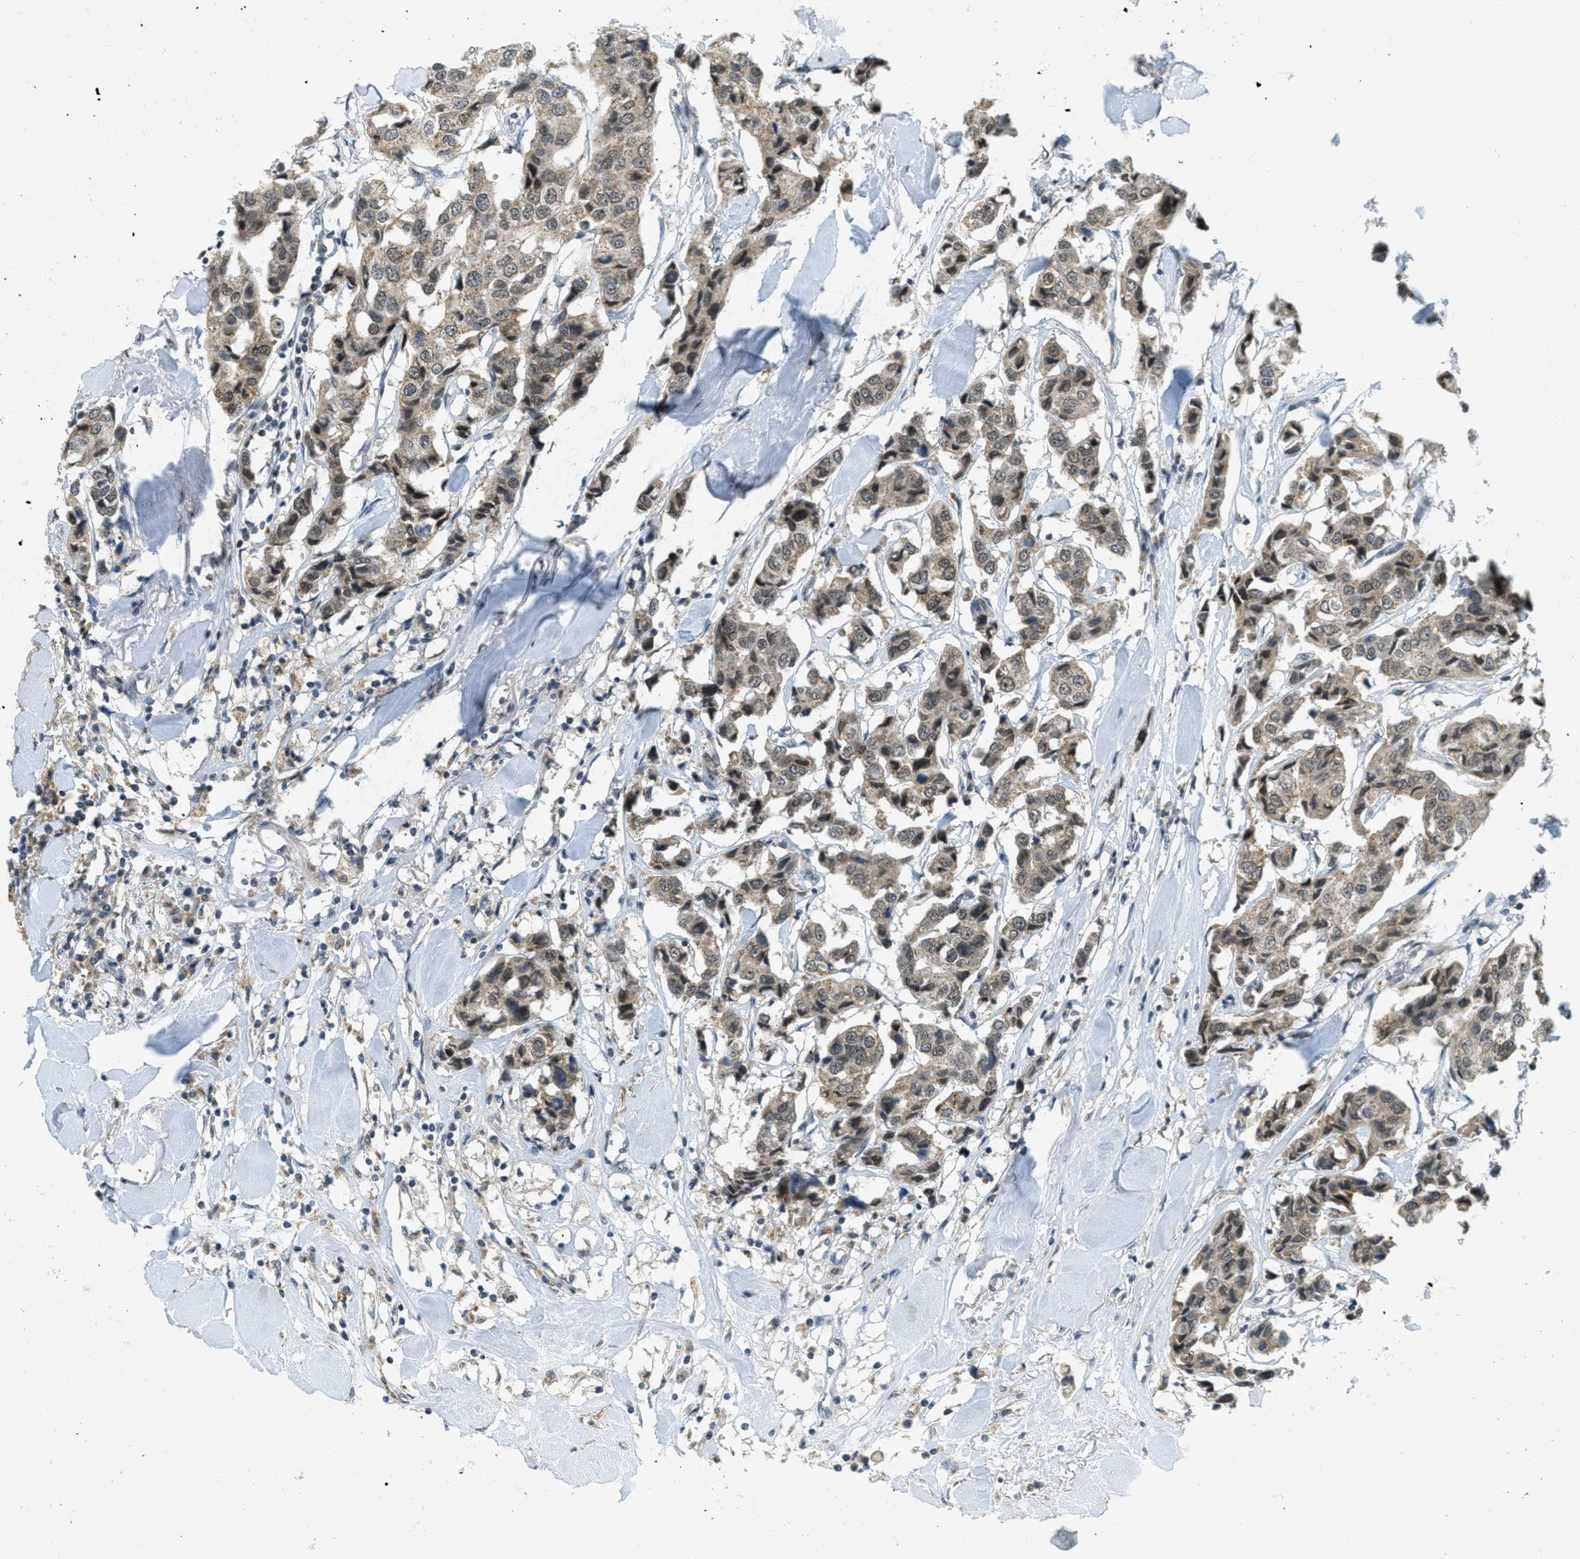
{"staining": {"intensity": "moderate", "quantity": ">75%", "location": "cytoplasmic/membranous,nuclear"}, "tissue": "breast cancer", "cell_type": "Tumor cells", "image_type": "cancer", "snomed": [{"axis": "morphology", "description": "Duct carcinoma"}, {"axis": "topography", "description": "Breast"}], "caption": "DAB immunohistochemical staining of breast invasive ductal carcinoma reveals moderate cytoplasmic/membranous and nuclear protein positivity in about >75% of tumor cells.", "gene": "TCF20", "patient": {"sex": "female", "age": 80}}